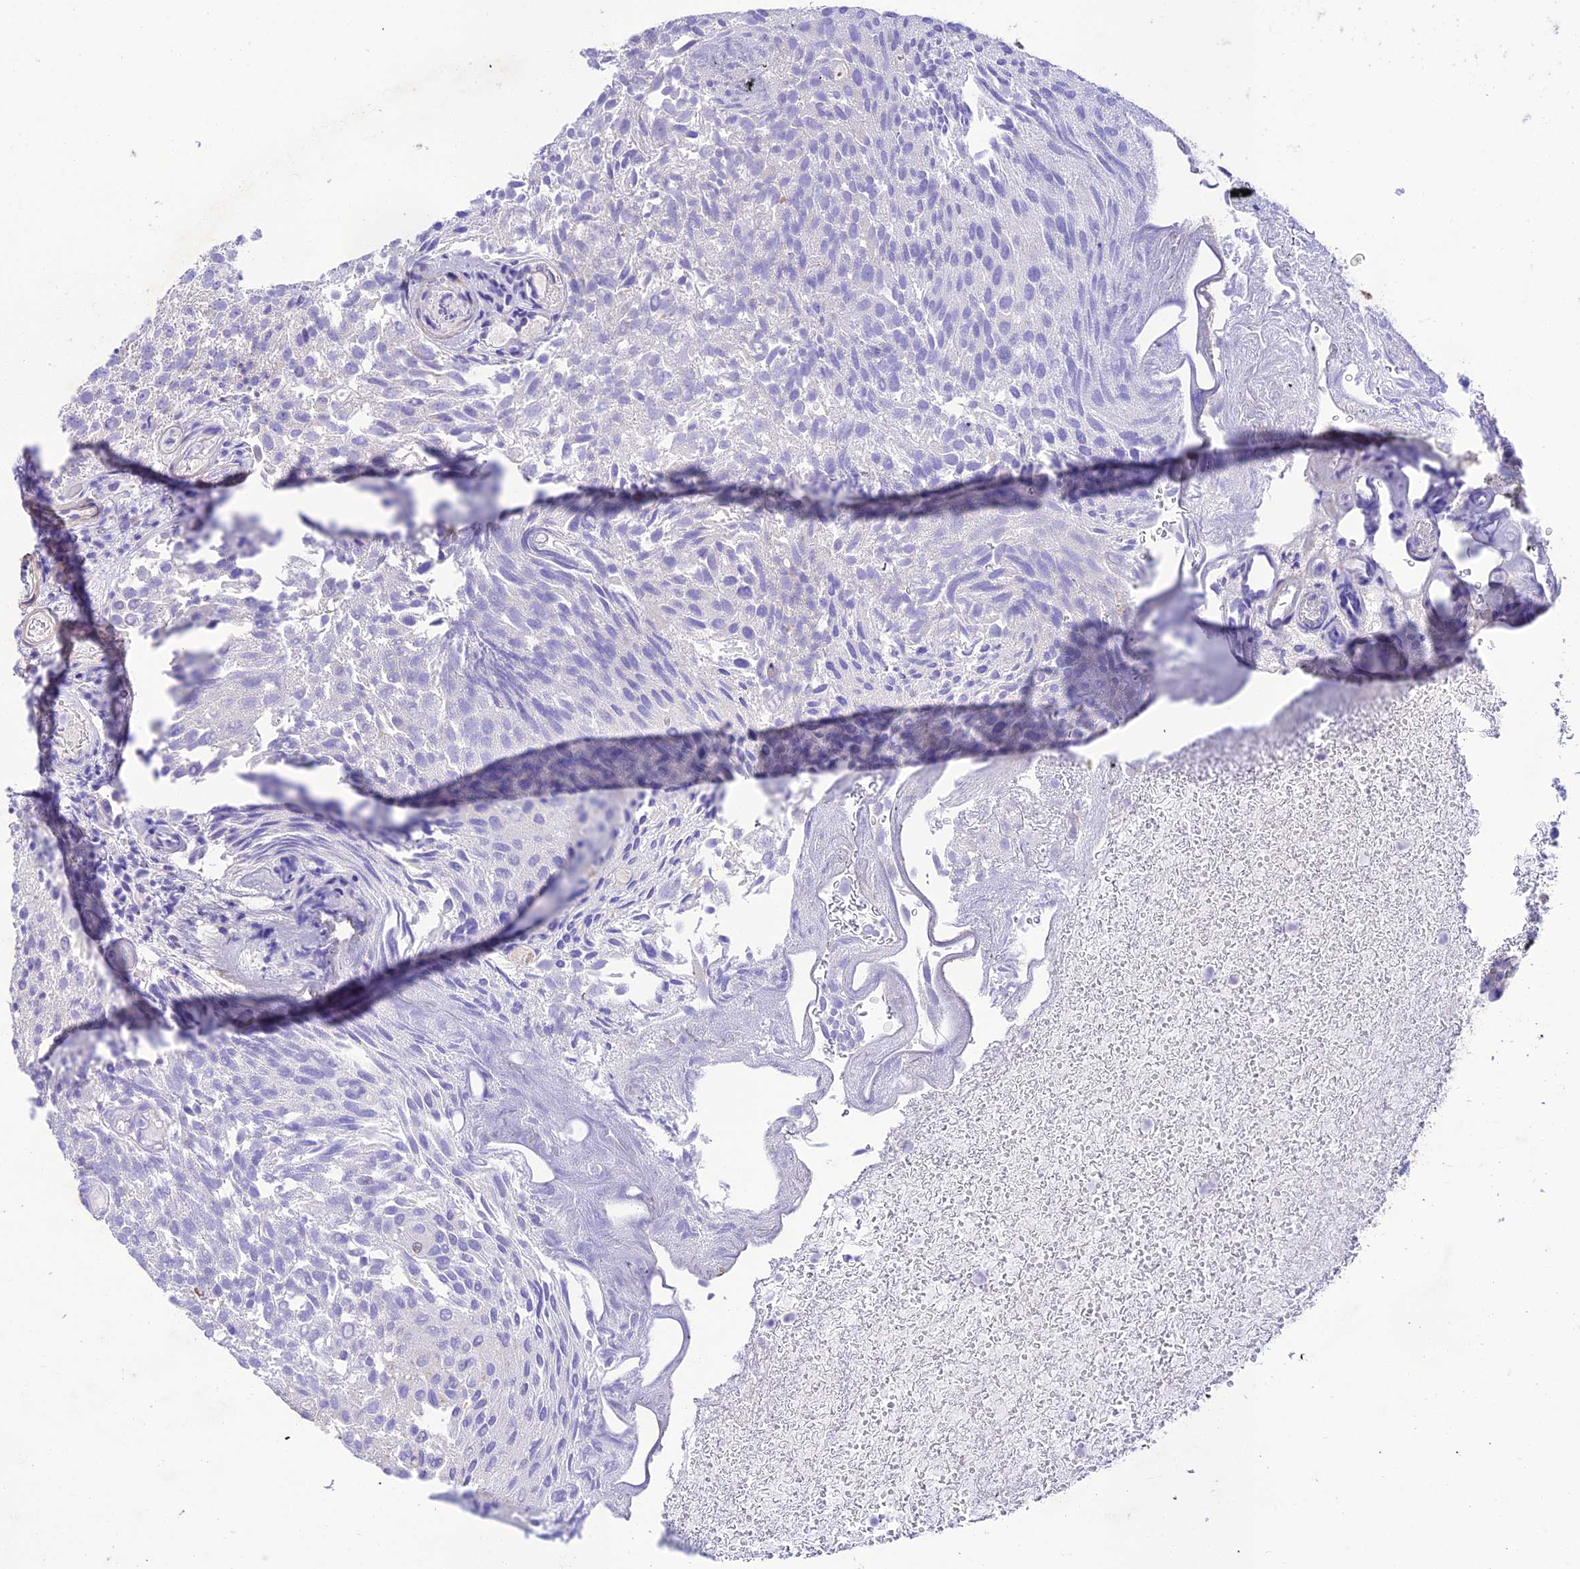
{"staining": {"intensity": "negative", "quantity": "none", "location": "none"}, "tissue": "urothelial cancer", "cell_type": "Tumor cells", "image_type": "cancer", "snomed": [{"axis": "morphology", "description": "Urothelial carcinoma, Low grade"}, {"axis": "topography", "description": "Urinary bladder"}], "caption": "A high-resolution micrograph shows immunohistochemistry staining of low-grade urothelial carcinoma, which reveals no significant staining in tumor cells.", "gene": "NLRP6", "patient": {"sex": "male", "age": 78}}